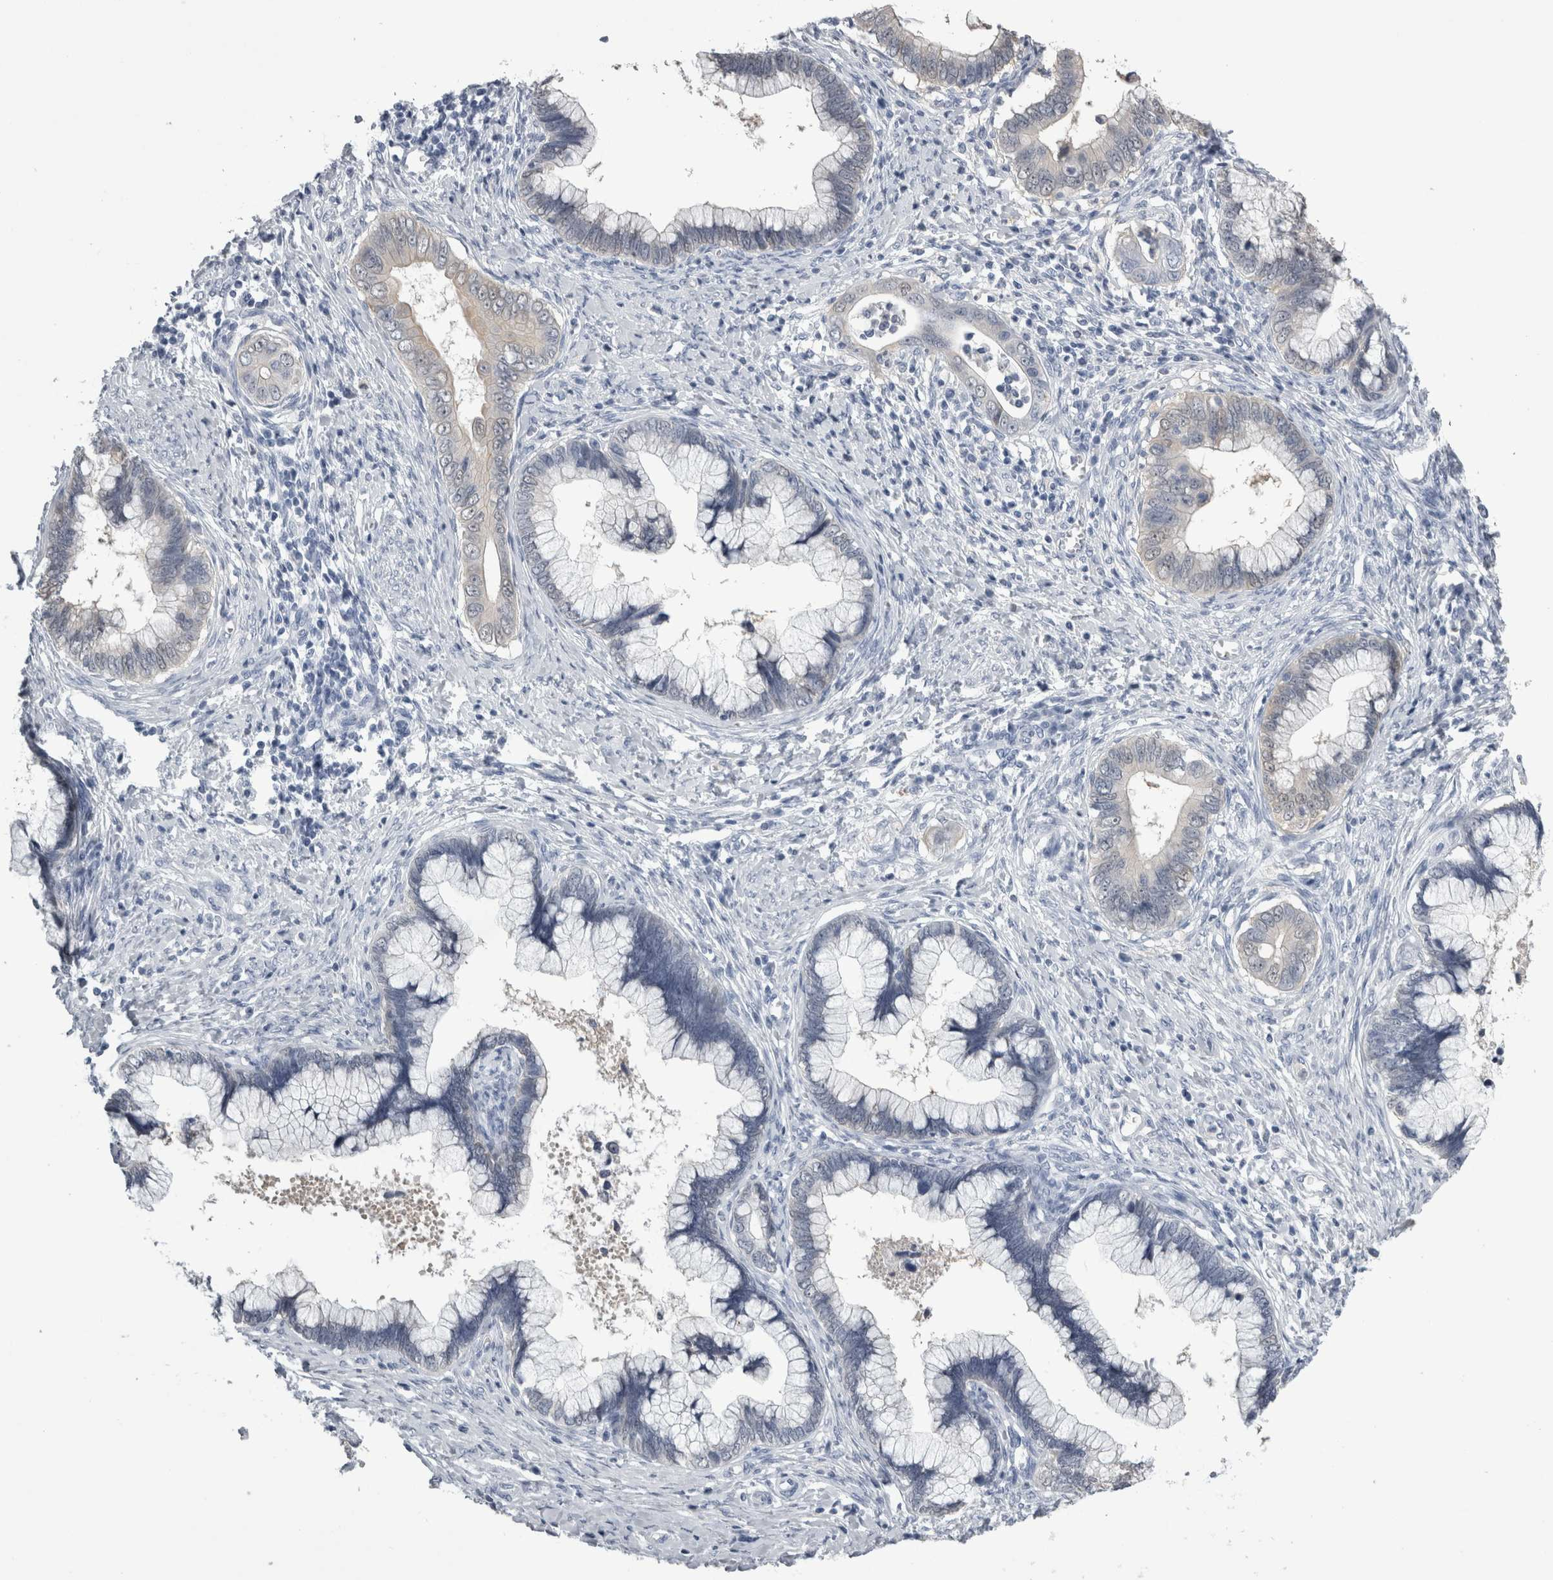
{"staining": {"intensity": "negative", "quantity": "none", "location": "none"}, "tissue": "cervical cancer", "cell_type": "Tumor cells", "image_type": "cancer", "snomed": [{"axis": "morphology", "description": "Adenocarcinoma, NOS"}, {"axis": "topography", "description": "Cervix"}], "caption": "The IHC photomicrograph has no significant staining in tumor cells of cervical adenocarcinoma tissue.", "gene": "ALDH8A1", "patient": {"sex": "female", "age": 44}}